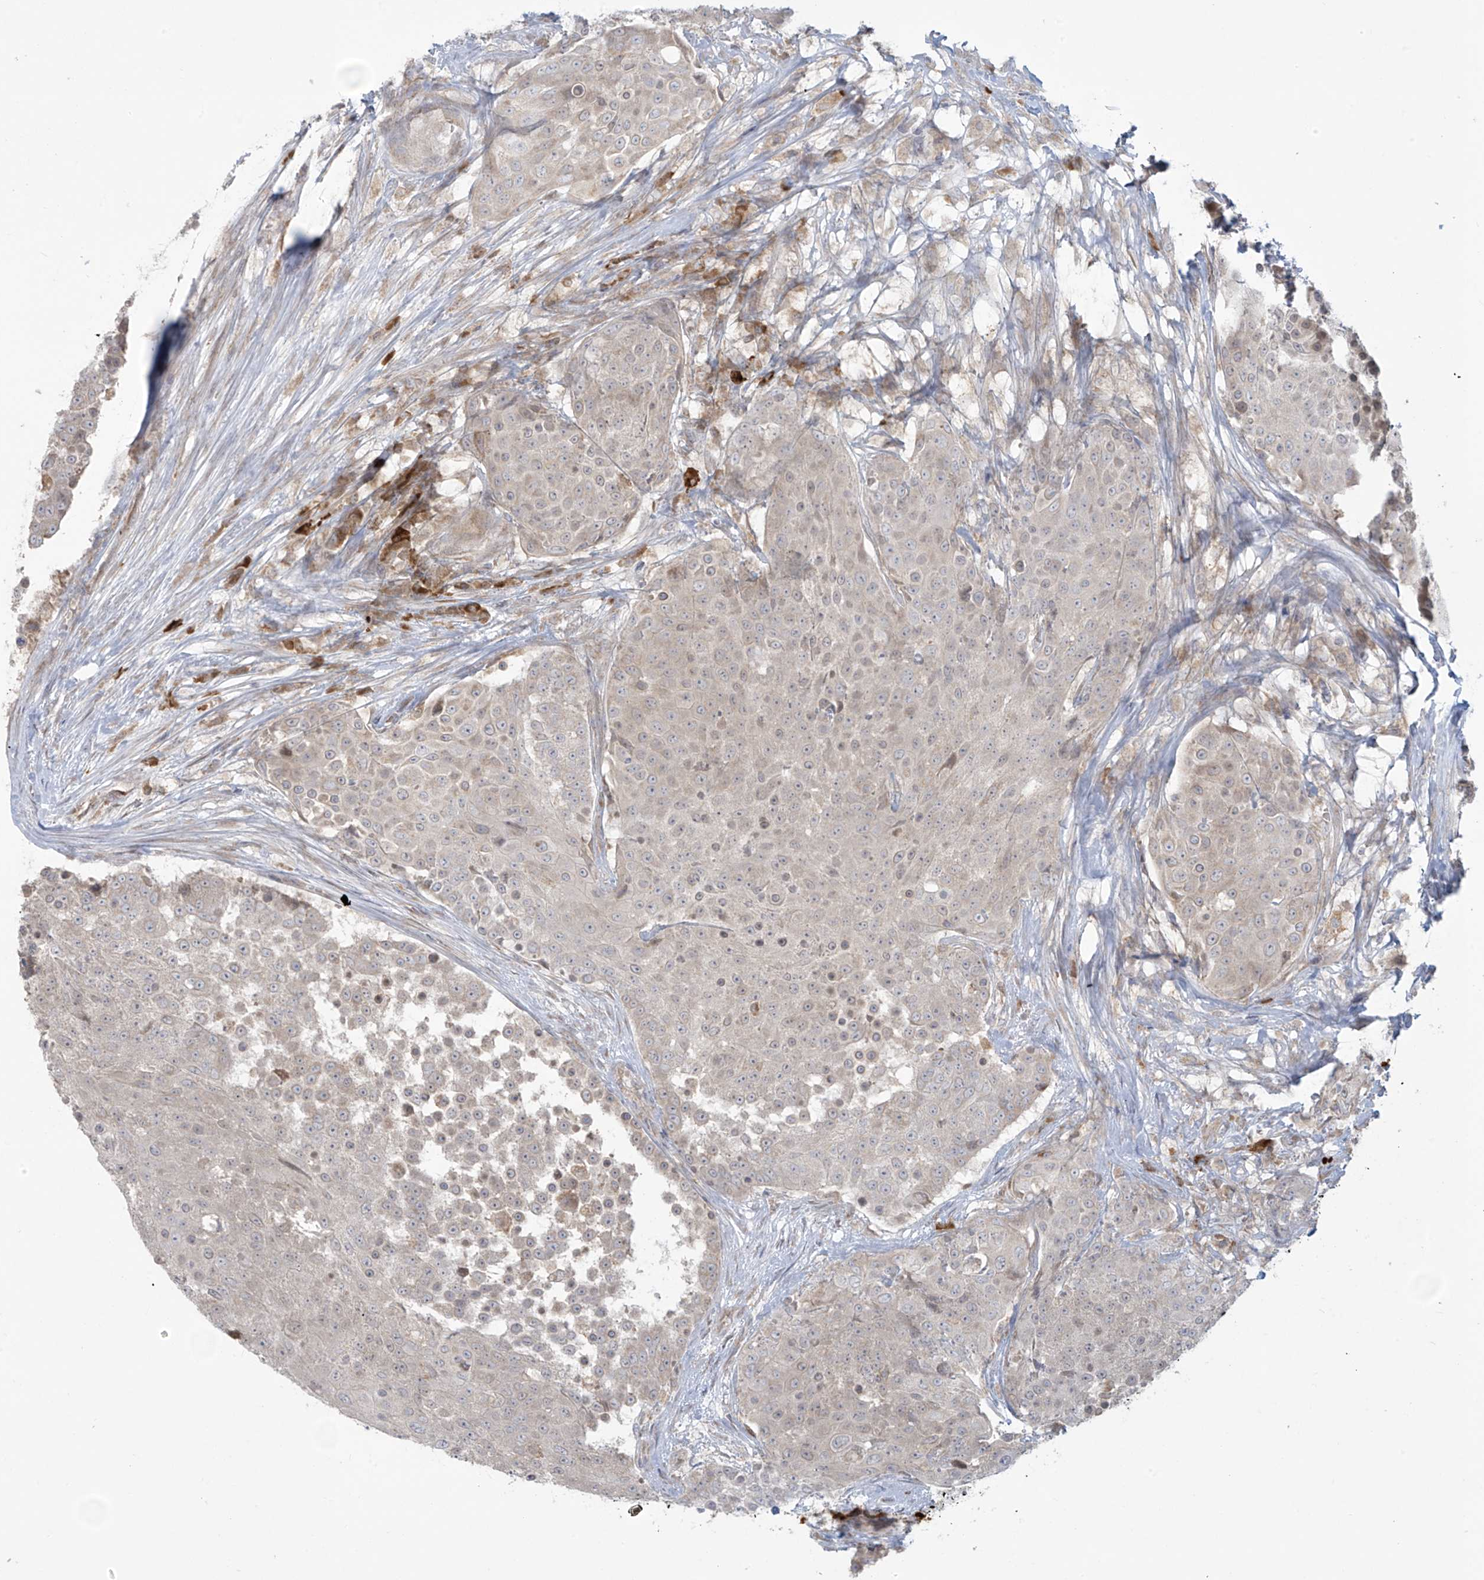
{"staining": {"intensity": "negative", "quantity": "none", "location": "none"}, "tissue": "urothelial cancer", "cell_type": "Tumor cells", "image_type": "cancer", "snomed": [{"axis": "morphology", "description": "Urothelial carcinoma, High grade"}, {"axis": "topography", "description": "Urinary bladder"}], "caption": "Tumor cells are negative for protein expression in human urothelial carcinoma (high-grade).", "gene": "PPAT", "patient": {"sex": "female", "age": 63}}